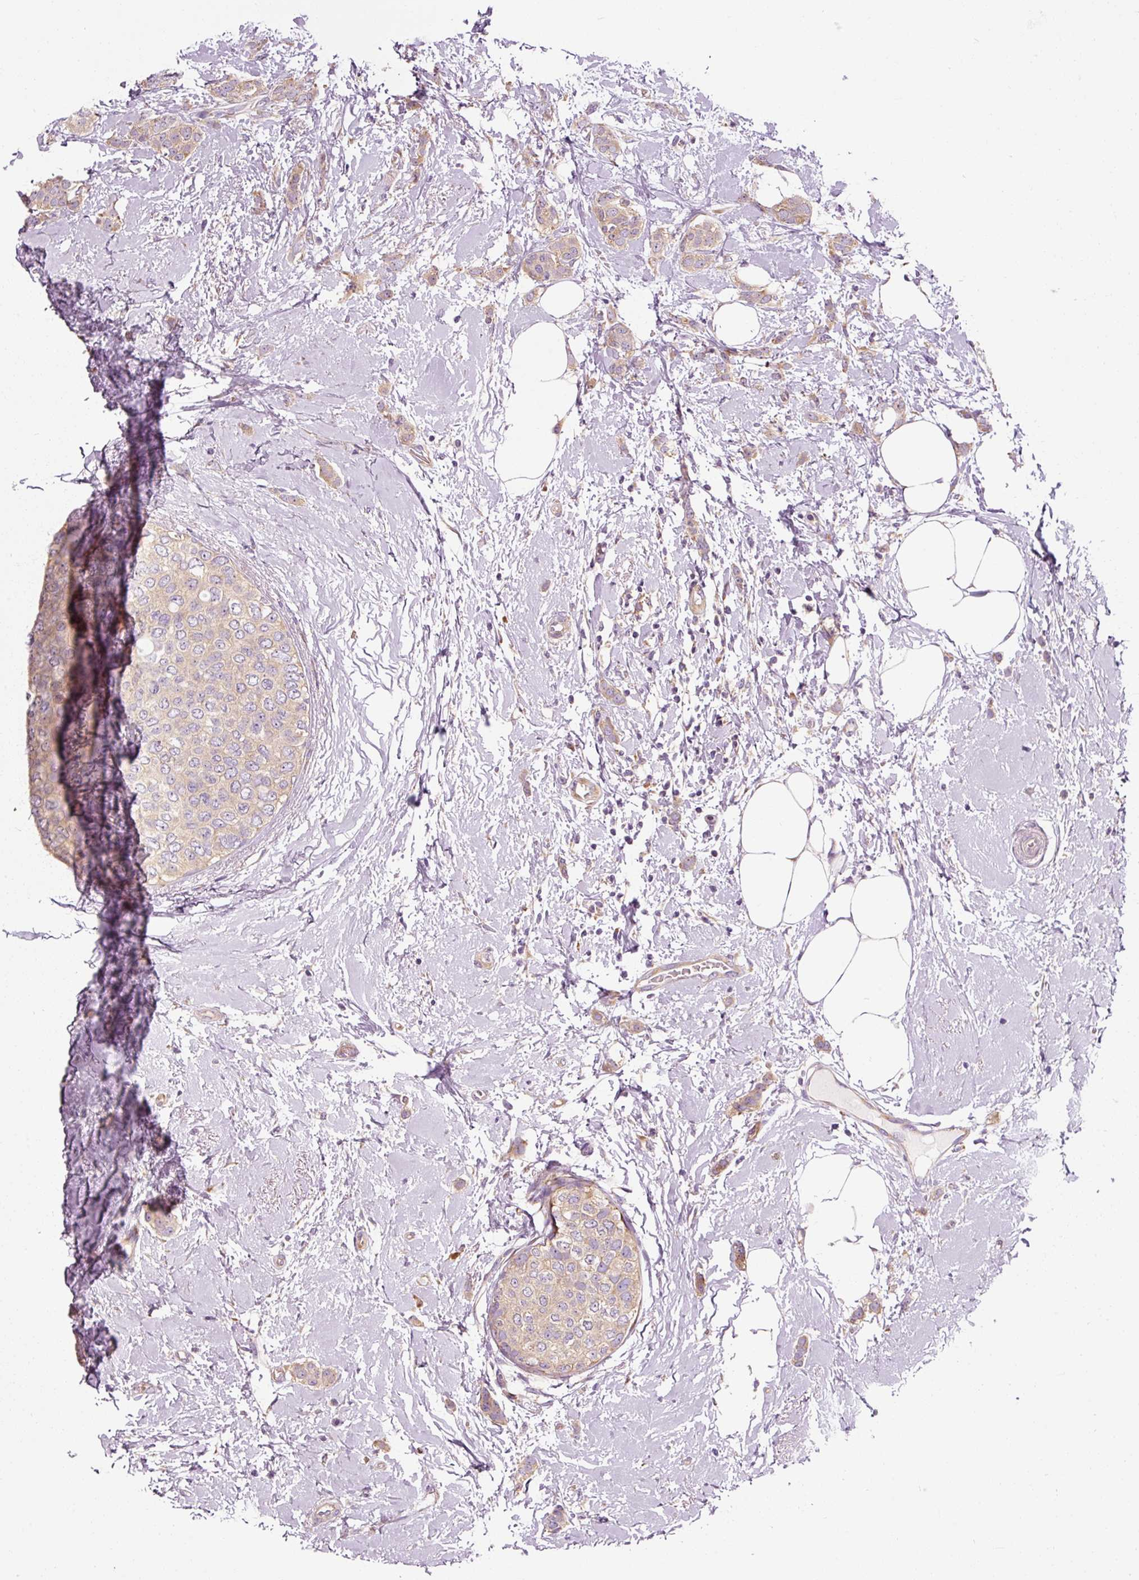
{"staining": {"intensity": "weak", "quantity": ">75%", "location": "cytoplasmic/membranous"}, "tissue": "breast cancer", "cell_type": "Tumor cells", "image_type": "cancer", "snomed": [{"axis": "morphology", "description": "Duct carcinoma"}, {"axis": "topography", "description": "Breast"}], "caption": "Immunohistochemical staining of infiltrating ductal carcinoma (breast) demonstrates low levels of weak cytoplasmic/membranous protein staining in about >75% of tumor cells. (DAB IHC with brightfield microscopy, high magnification).", "gene": "RPL10A", "patient": {"sex": "female", "age": 72}}